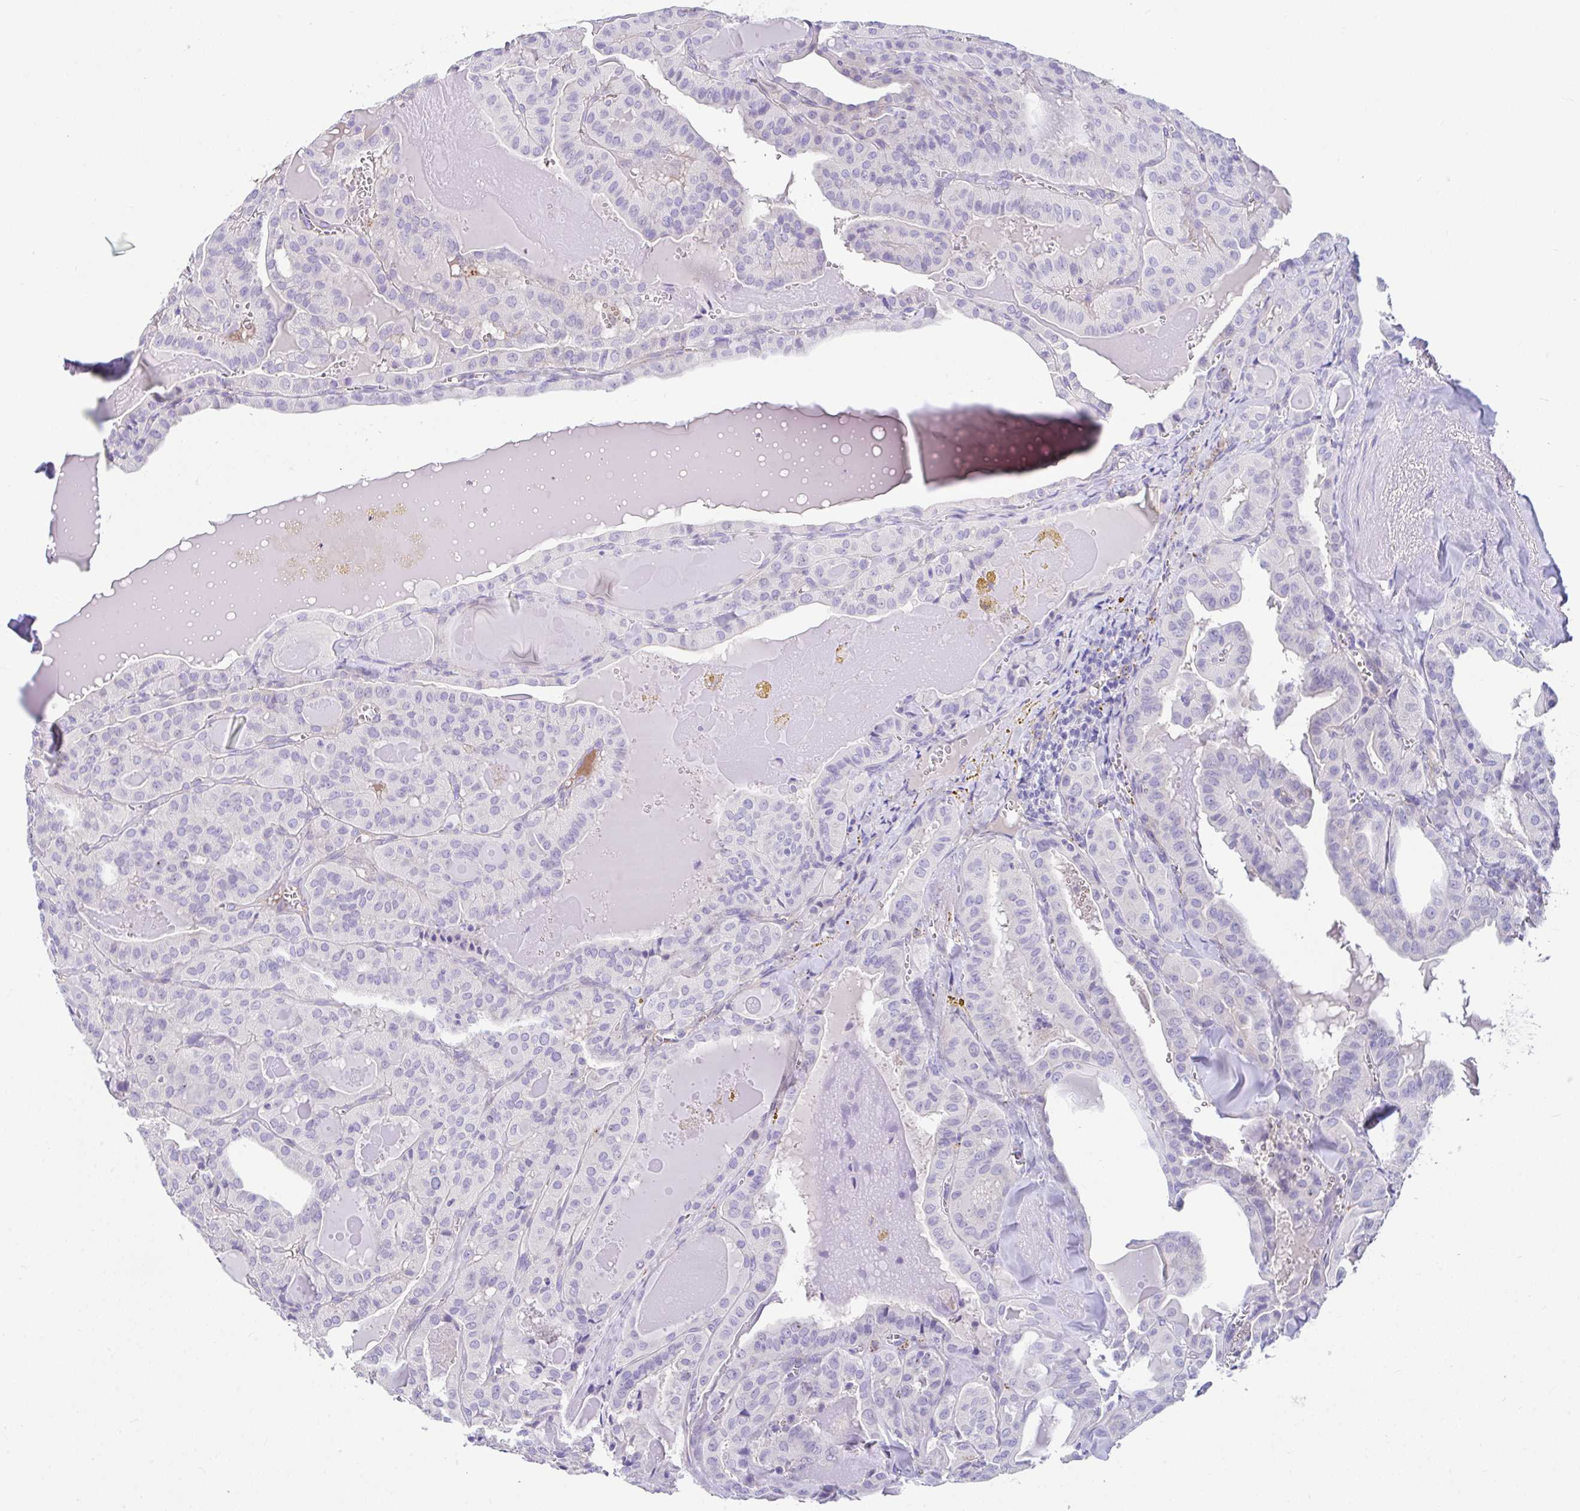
{"staining": {"intensity": "negative", "quantity": "none", "location": "none"}, "tissue": "thyroid cancer", "cell_type": "Tumor cells", "image_type": "cancer", "snomed": [{"axis": "morphology", "description": "Papillary adenocarcinoma, NOS"}, {"axis": "topography", "description": "Thyroid gland"}], "caption": "The micrograph shows no staining of tumor cells in papillary adenocarcinoma (thyroid).", "gene": "ZNF813", "patient": {"sex": "male", "age": 52}}